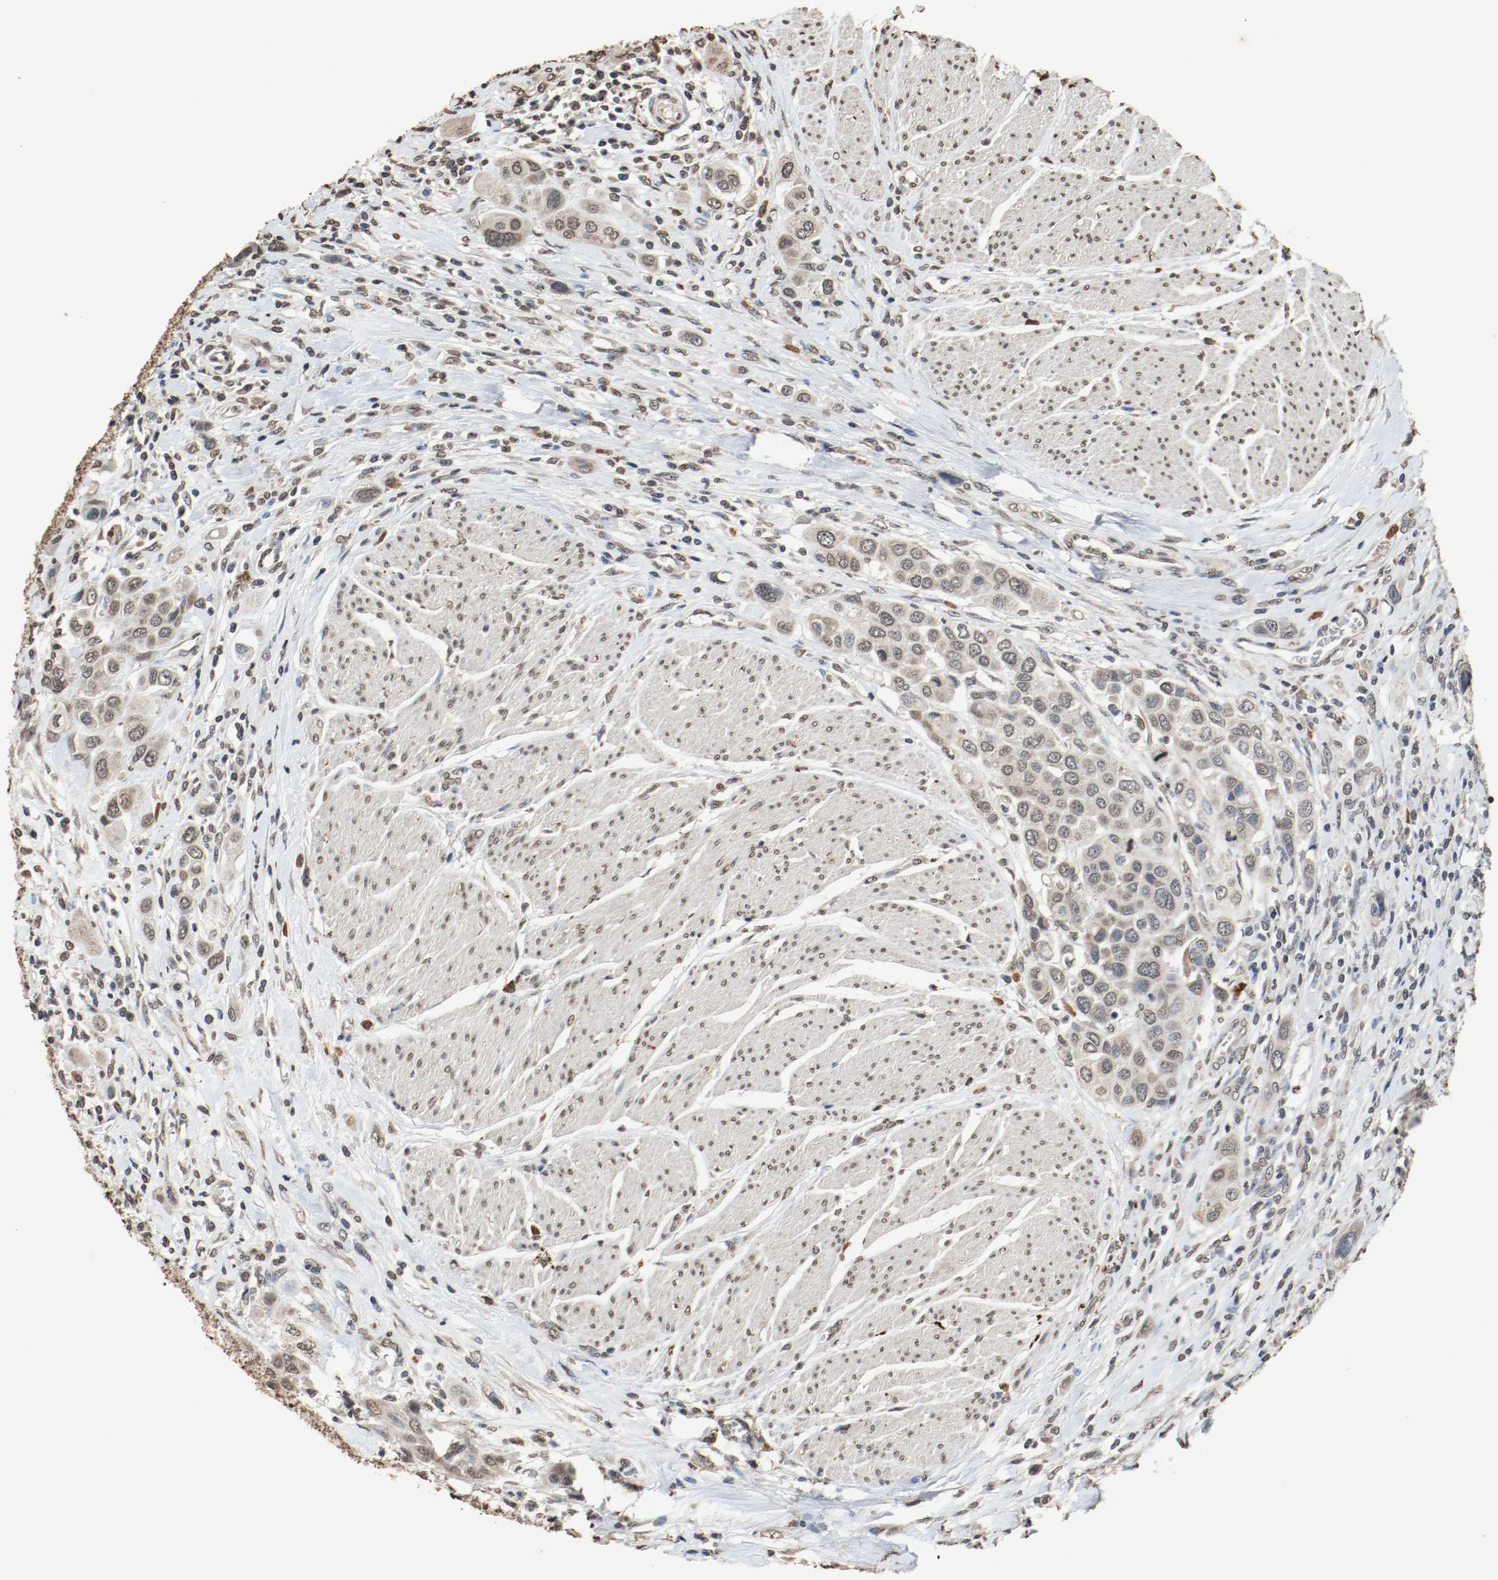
{"staining": {"intensity": "weak", "quantity": "25%-75%", "location": "cytoplasmic/membranous"}, "tissue": "urothelial cancer", "cell_type": "Tumor cells", "image_type": "cancer", "snomed": [{"axis": "morphology", "description": "Urothelial carcinoma, High grade"}, {"axis": "topography", "description": "Urinary bladder"}], "caption": "Immunohistochemical staining of human high-grade urothelial carcinoma demonstrates weak cytoplasmic/membranous protein staining in about 25%-75% of tumor cells.", "gene": "RTN4", "patient": {"sex": "male", "age": 50}}